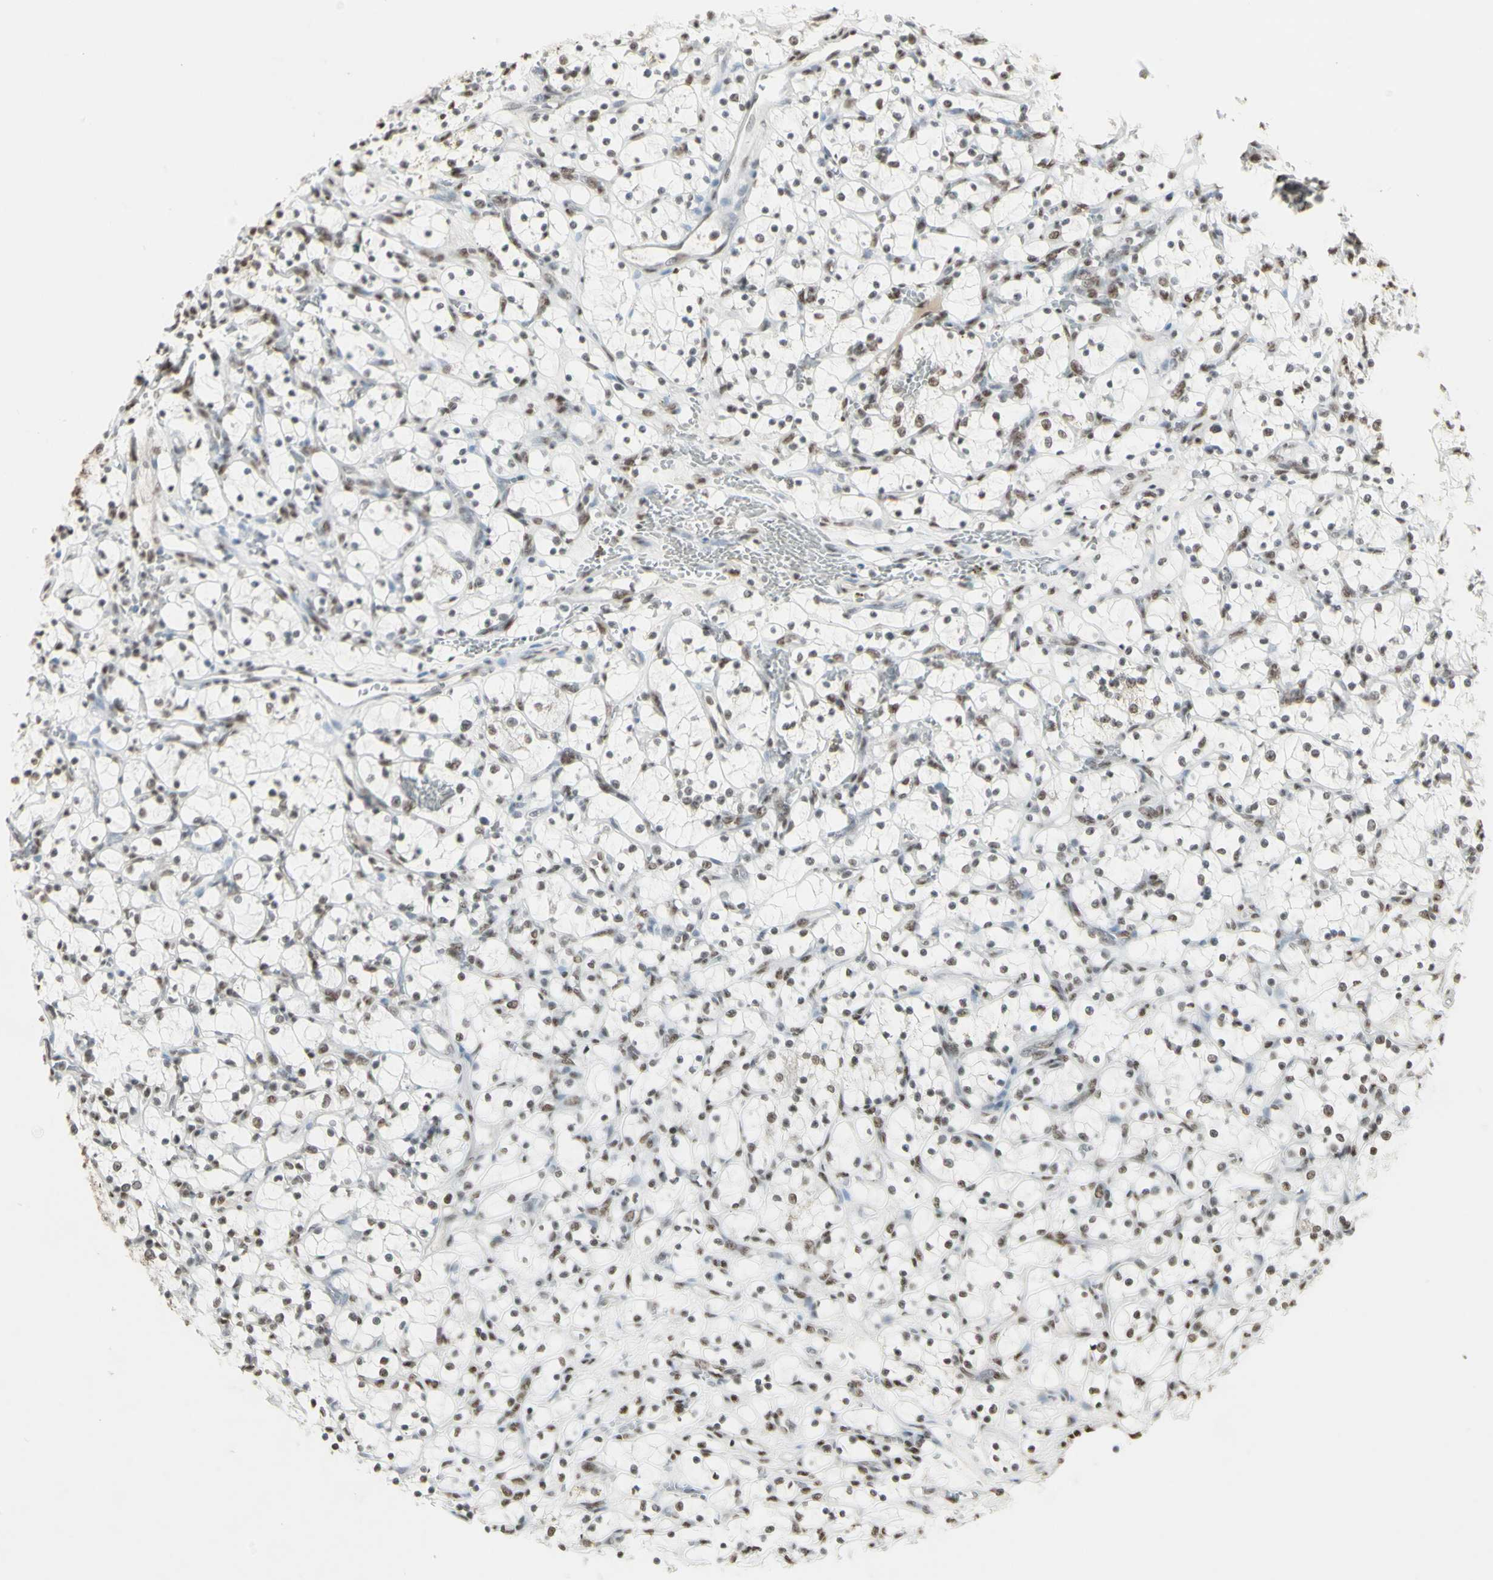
{"staining": {"intensity": "weak", "quantity": "<25%", "location": "nuclear"}, "tissue": "renal cancer", "cell_type": "Tumor cells", "image_type": "cancer", "snomed": [{"axis": "morphology", "description": "Adenocarcinoma, NOS"}, {"axis": "topography", "description": "Kidney"}], "caption": "A high-resolution image shows immunohistochemistry staining of renal adenocarcinoma, which demonstrates no significant positivity in tumor cells.", "gene": "TRIM28", "patient": {"sex": "female", "age": 69}}